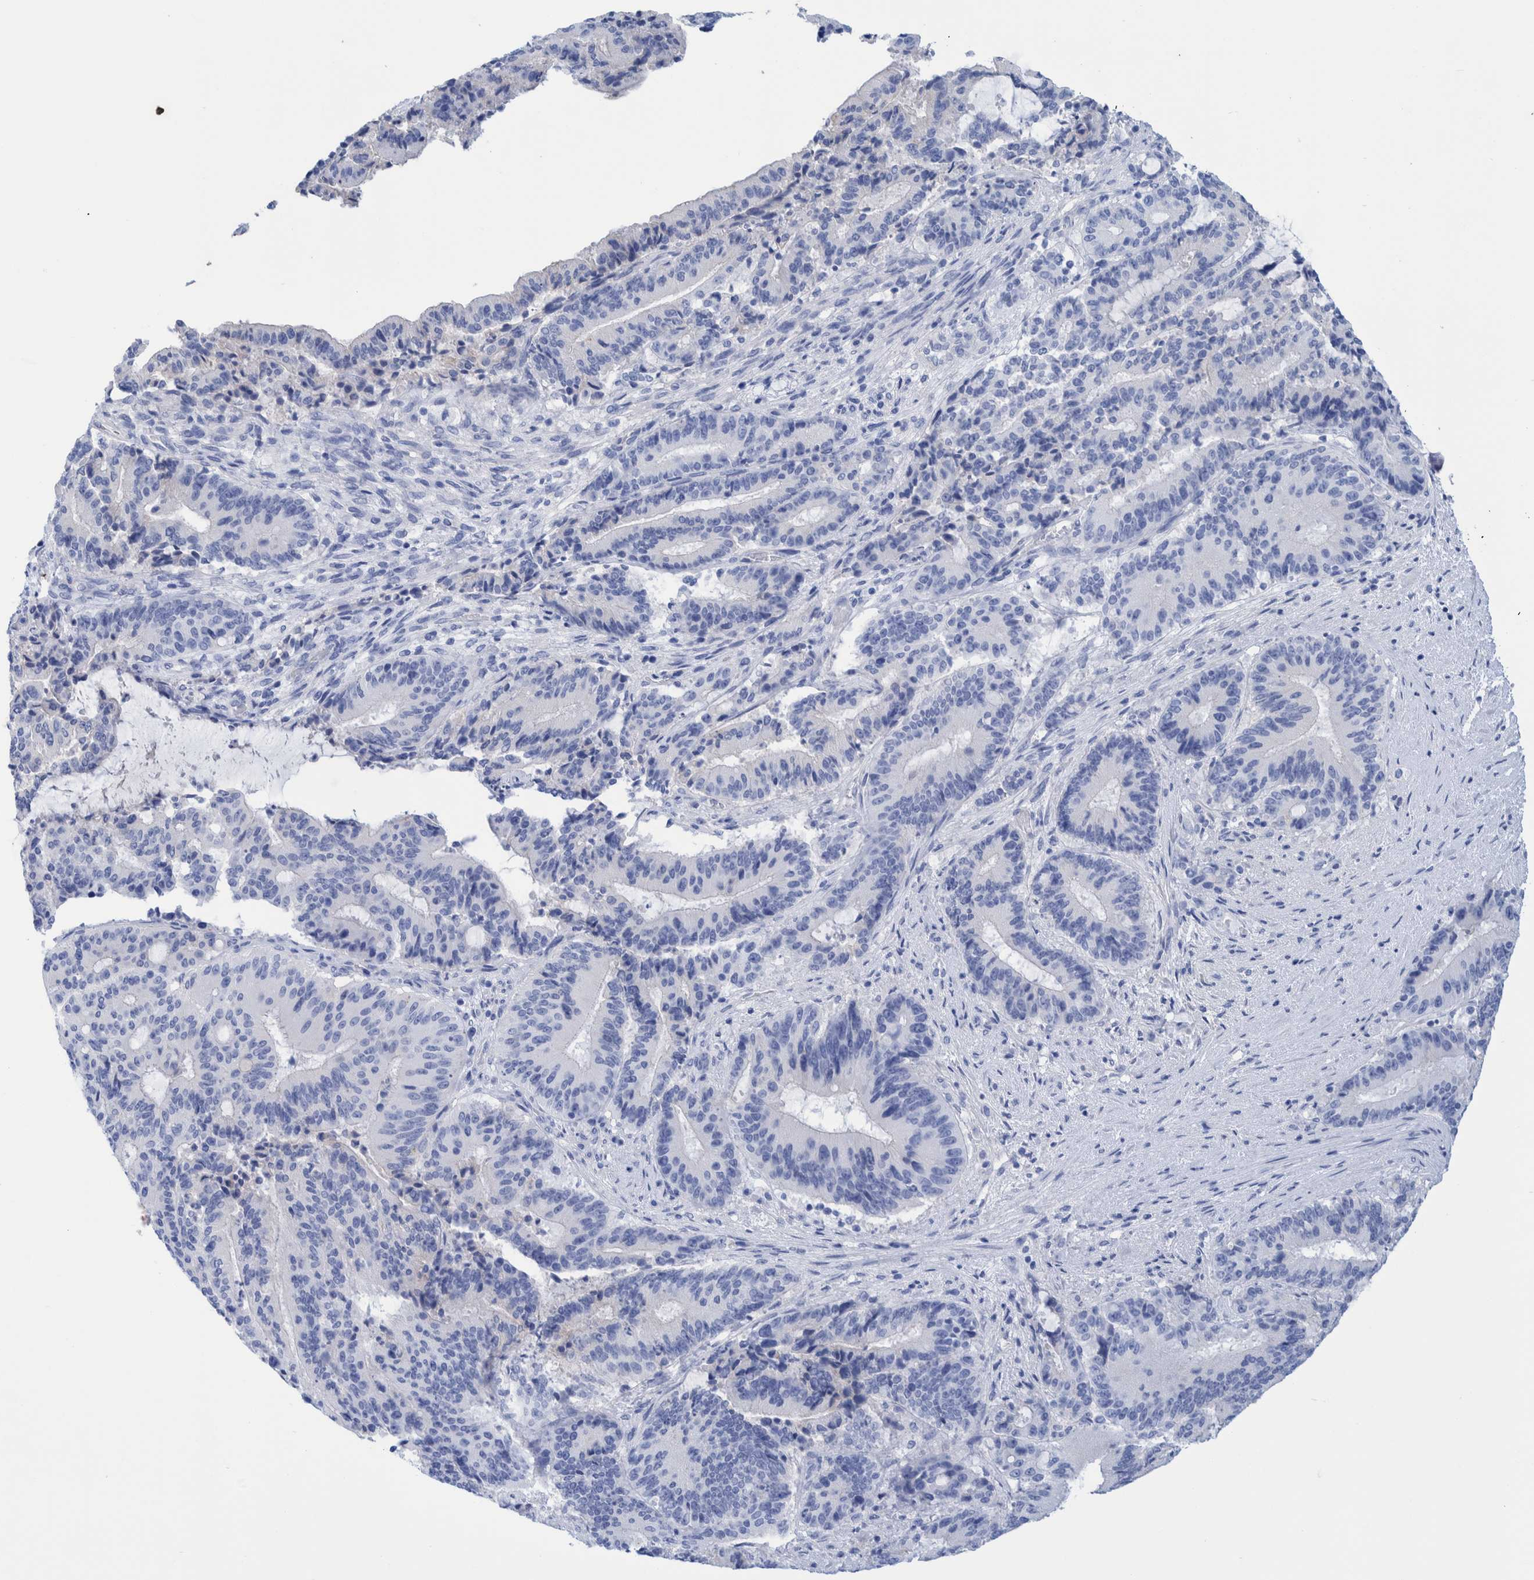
{"staining": {"intensity": "negative", "quantity": "none", "location": "none"}, "tissue": "liver cancer", "cell_type": "Tumor cells", "image_type": "cancer", "snomed": [{"axis": "morphology", "description": "Normal tissue, NOS"}, {"axis": "morphology", "description": "Cholangiocarcinoma"}, {"axis": "topography", "description": "Liver"}, {"axis": "topography", "description": "Peripheral nerve tissue"}], "caption": "Micrograph shows no significant protein staining in tumor cells of liver cancer. (Immunohistochemistry (ihc), brightfield microscopy, high magnification).", "gene": "PERP", "patient": {"sex": "female", "age": 73}}